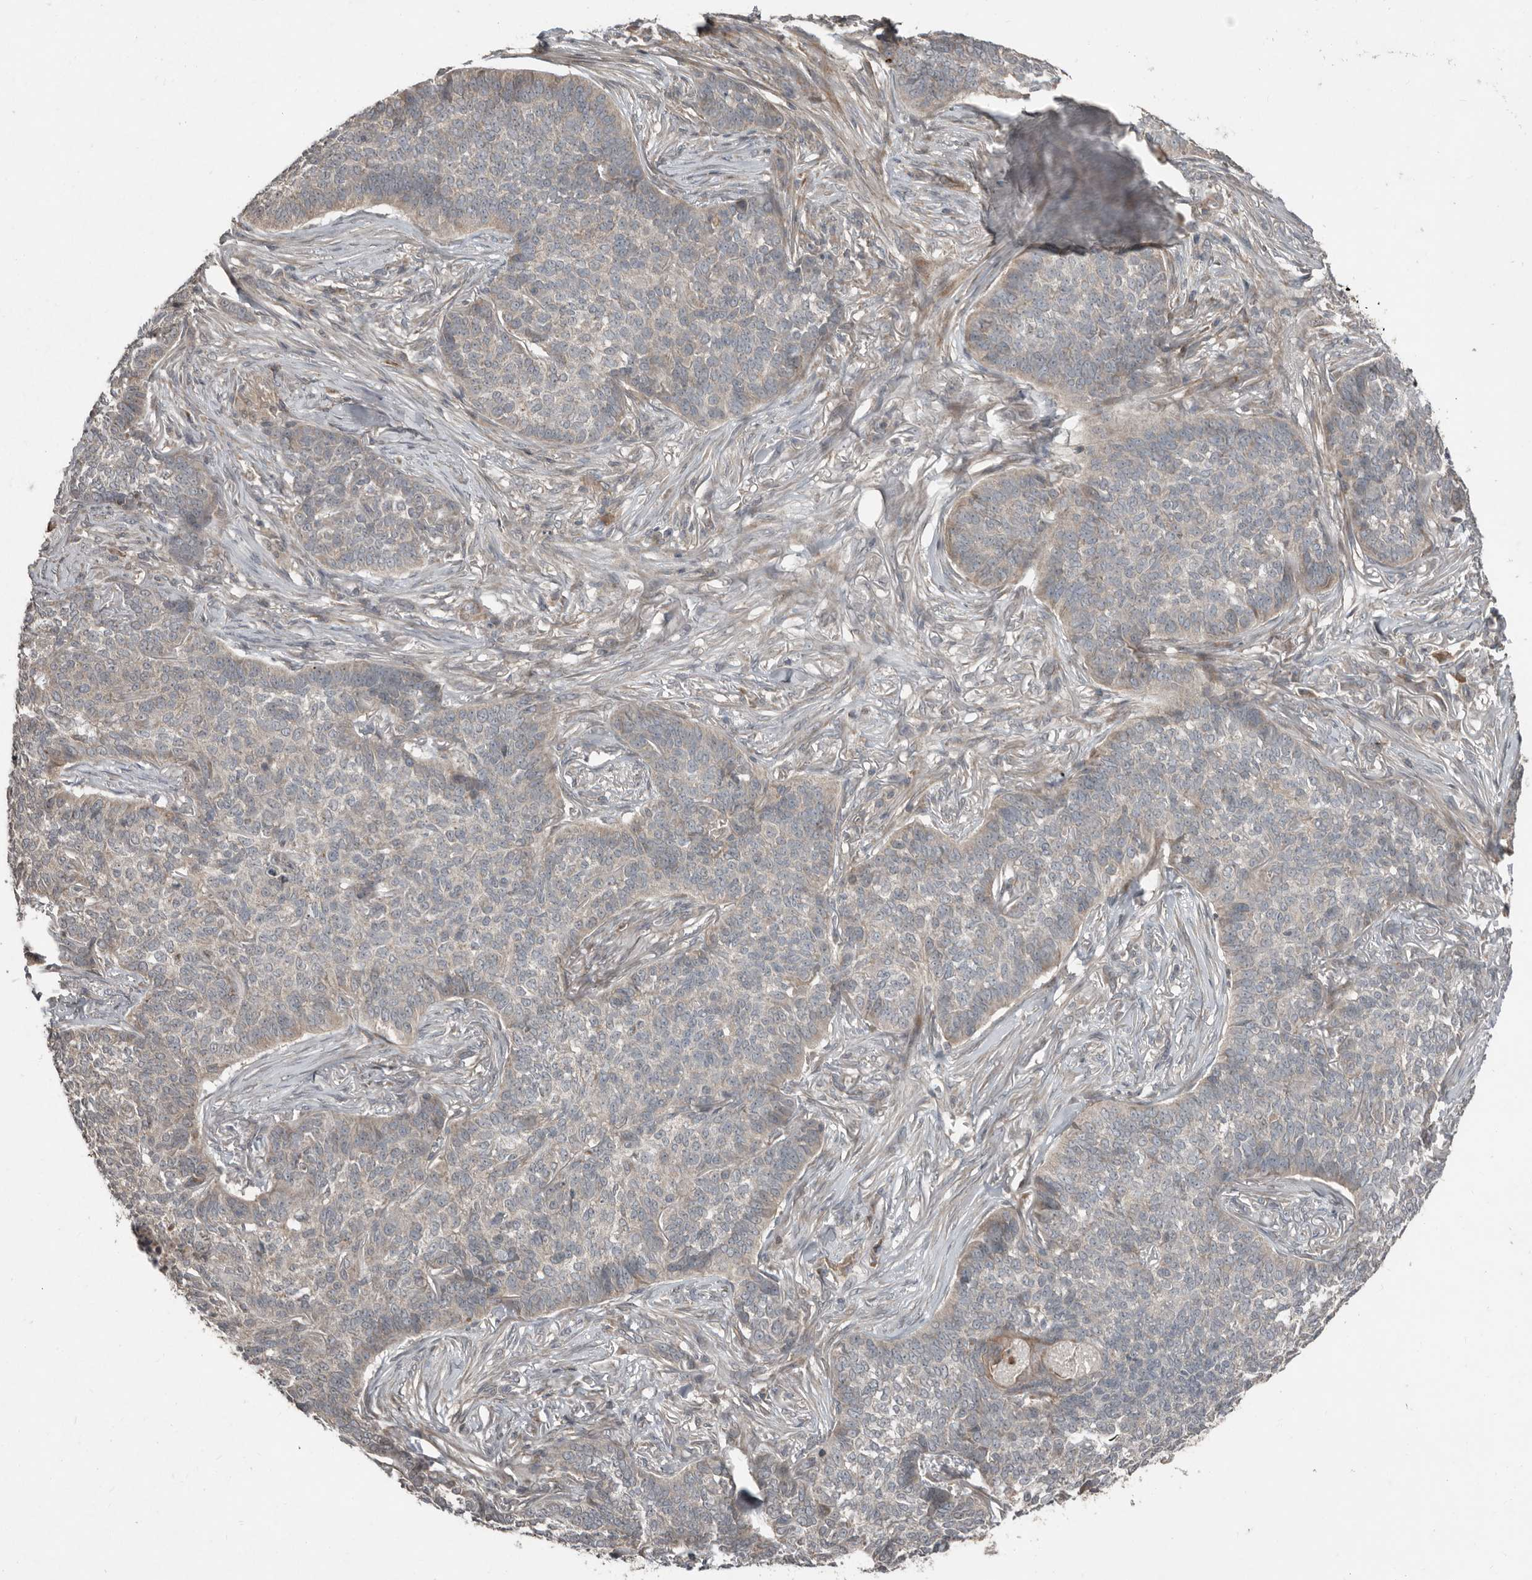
{"staining": {"intensity": "weak", "quantity": "<25%", "location": "cytoplasmic/membranous"}, "tissue": "skin cancer", "cell_type": "Tumor cells", "image_type": "cancer", "snomed": [{"axis": "morphology", "description": "Basal cell carcinoma"}, {"axis": "topography", "description": "Skin"}], "caption": "This is an immunohistochemistry image of skin cancer. There is no positivity in tumor cells.", "gene": "SLC6A7", "patient": {"sex": "male", "age": 85}}